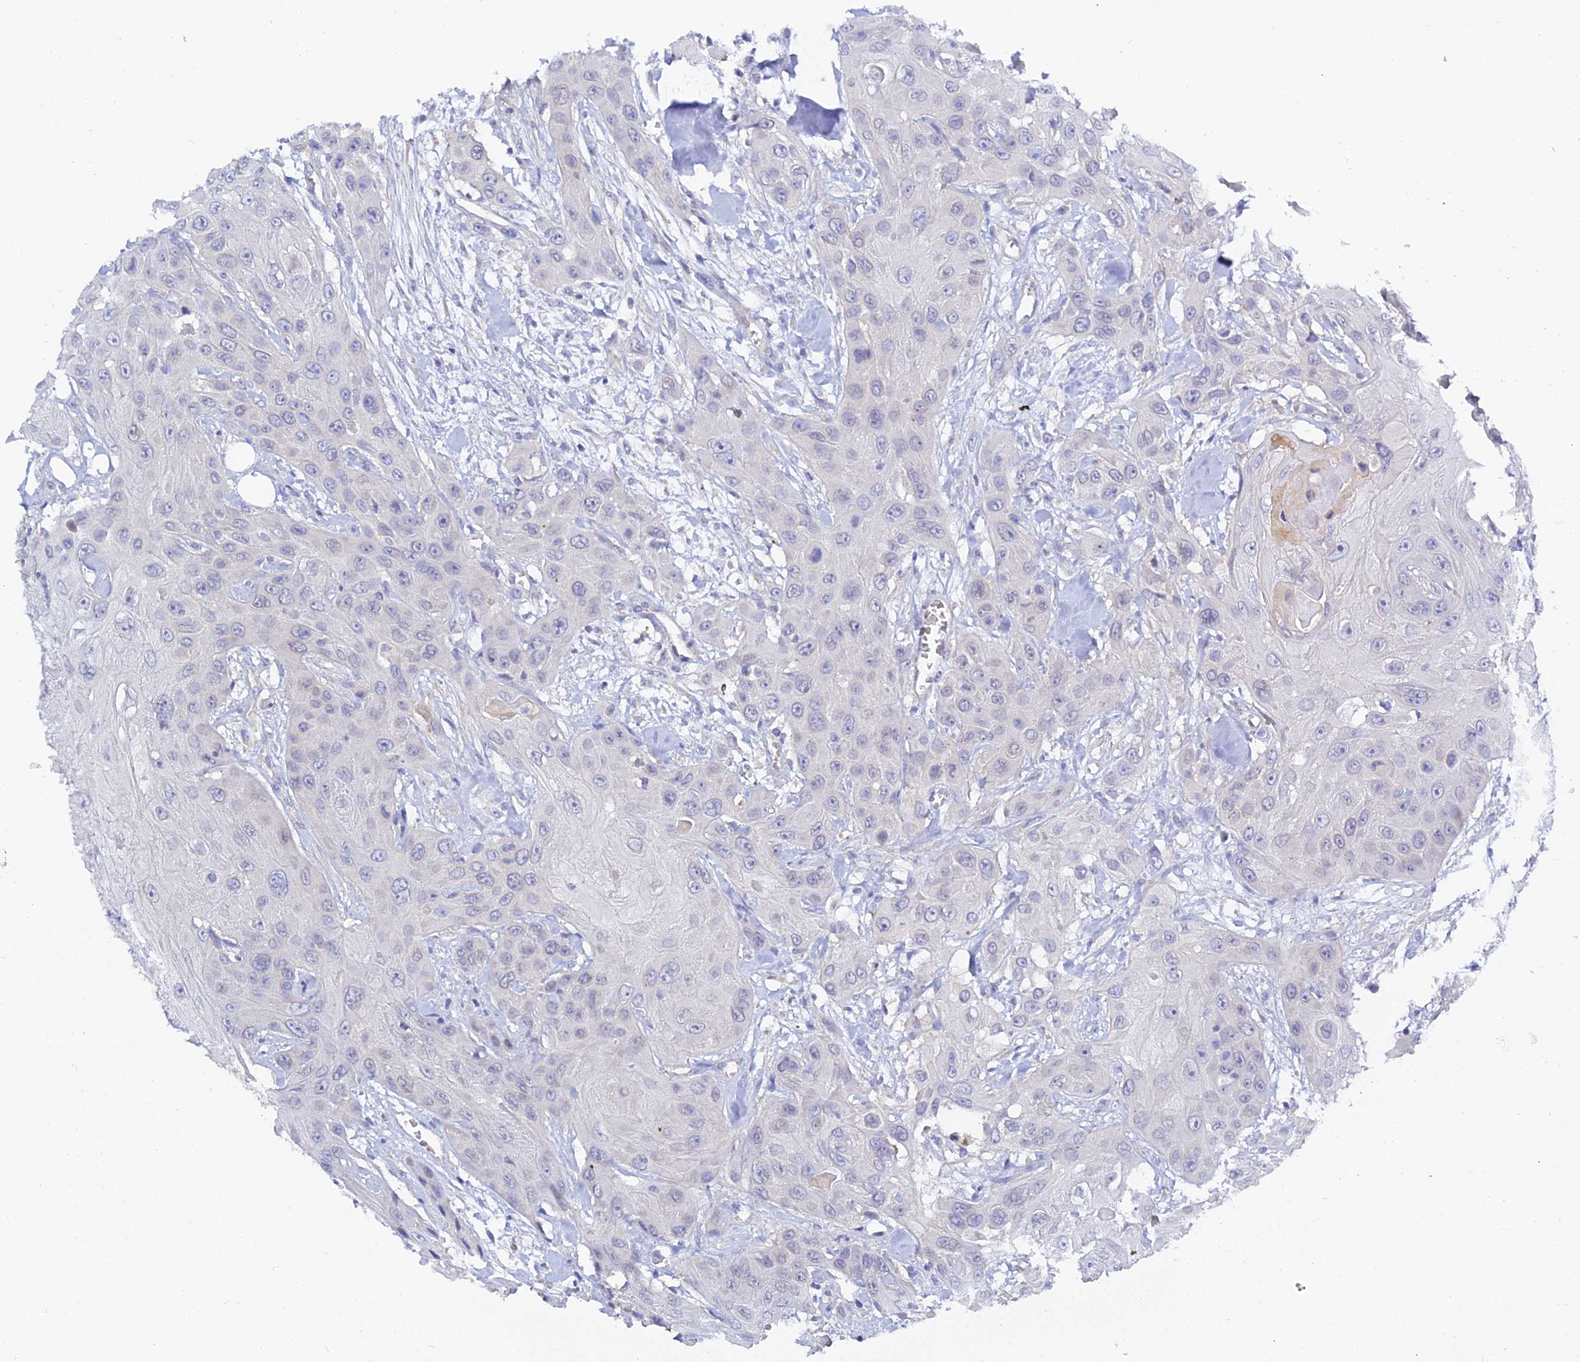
{"staining": {"intensity": "negative", "quantity": "none", "location": "none"}, "tissue": "head and neck cancer", "cell_type": "Tumor cells", "image_type": "cancer", "snomed": [{"axis": "morphology", "description": "Squamous cell carcinoma, NOS"}, {"axis": "topography", "description": "Head-Neck"}], "caption": "This is an IHC photomicrograph of head and neck cancer (squamous cell carcinoma). There is no staining in tumor cells.", "gene": "APOBEC3H", "patient": {"sex": "male", "age": 81}}